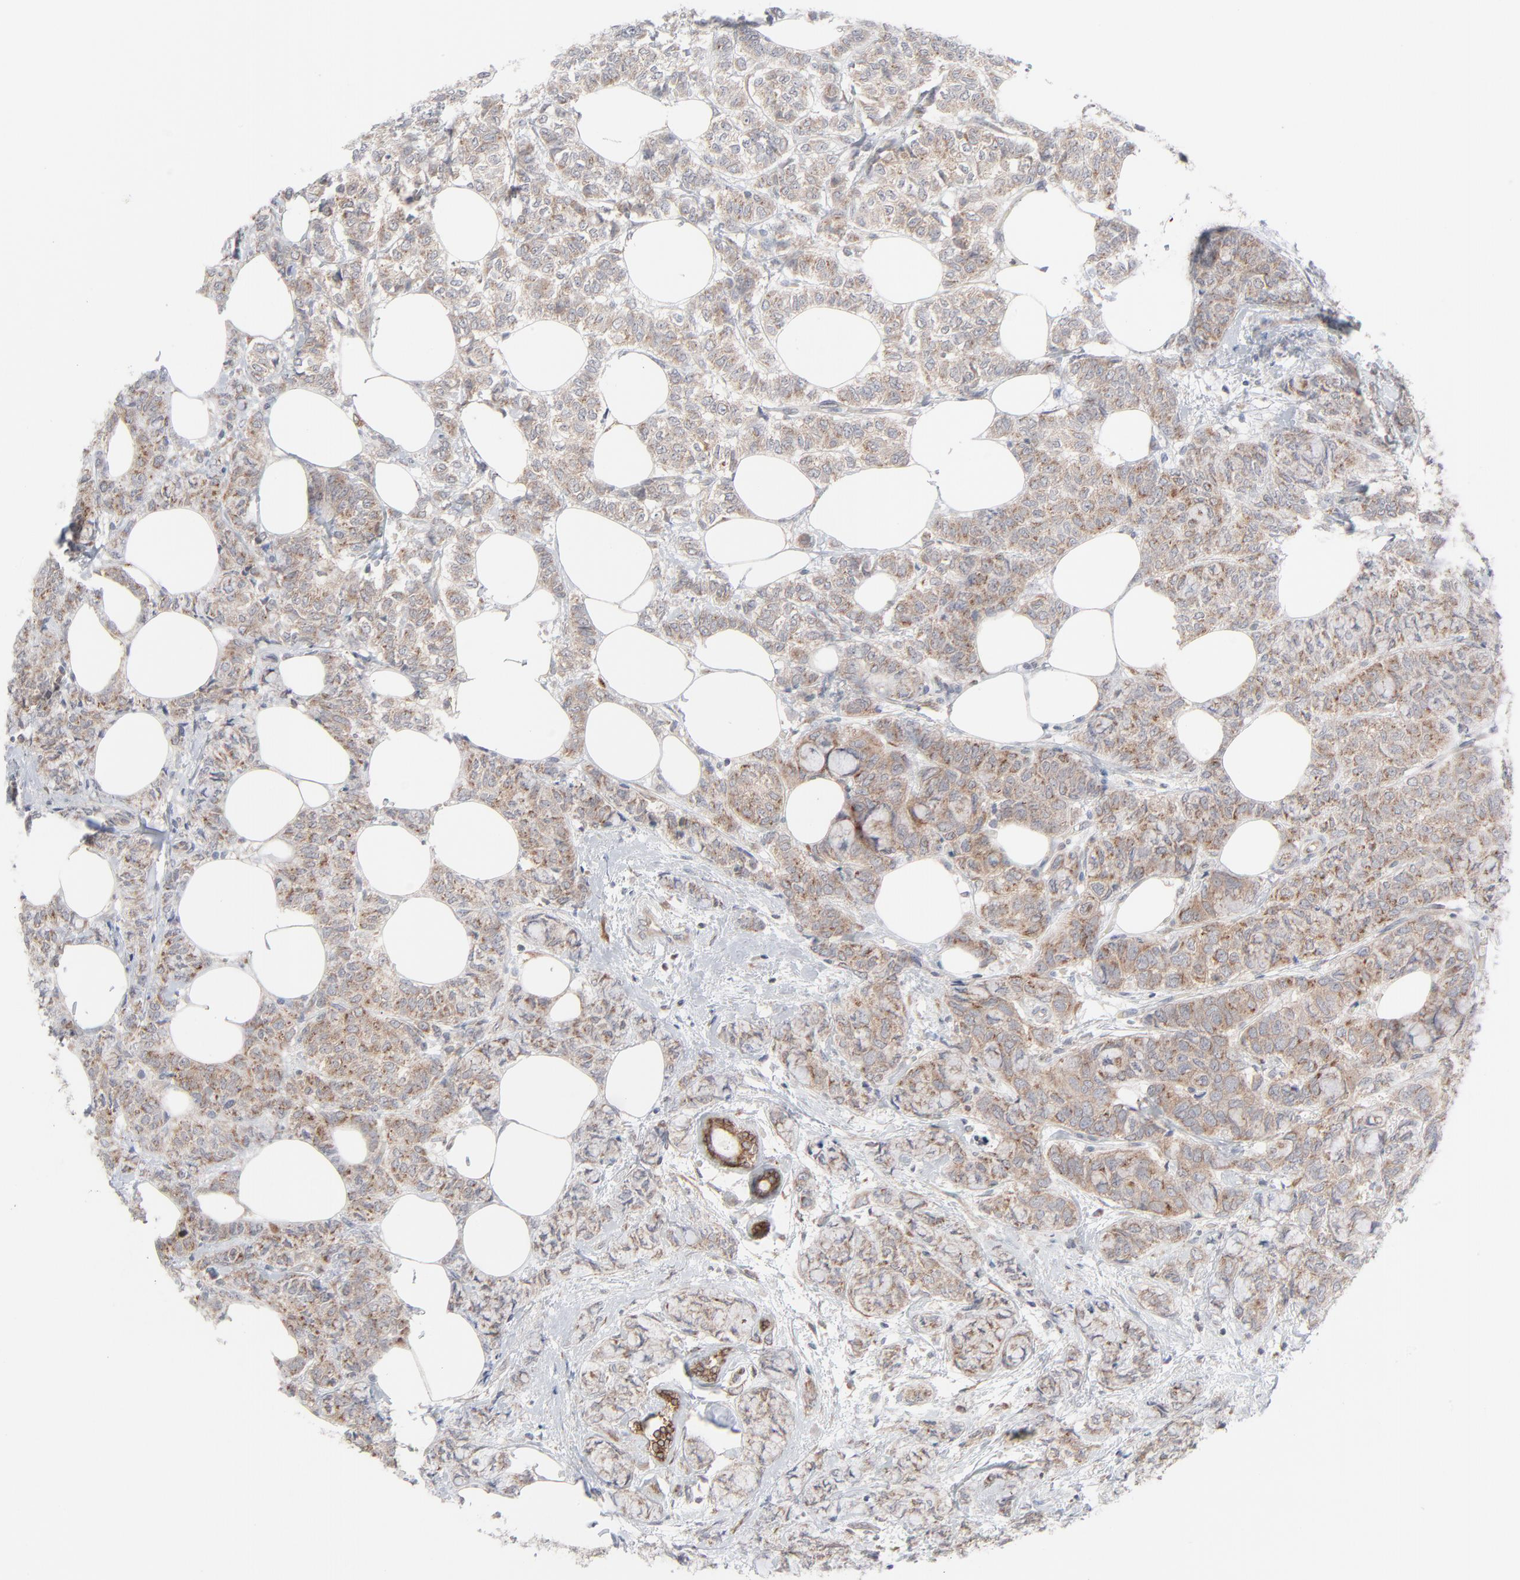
{"staining": {"intensity": "weak", "quantity": ">75%", "location": "cytoplasmic/membranous"}, "tissue": "breast cancer", "cell_type": "Tumor cells", "image_type": "cancer", "snomed": [{"axis": "morphology", "description": "Lobular carcinoma"}, {"axis": "topography", "description": "Breast"}], "caption": "Immunohistochemistry (IHC) of human lobular carcinoma (breast) shows low levels of weak cytoplasmic/membranous staining in approximately >75% of tumor cells.", "gene": "KDSR", "patient": {"sex": "female", "age": 60}}